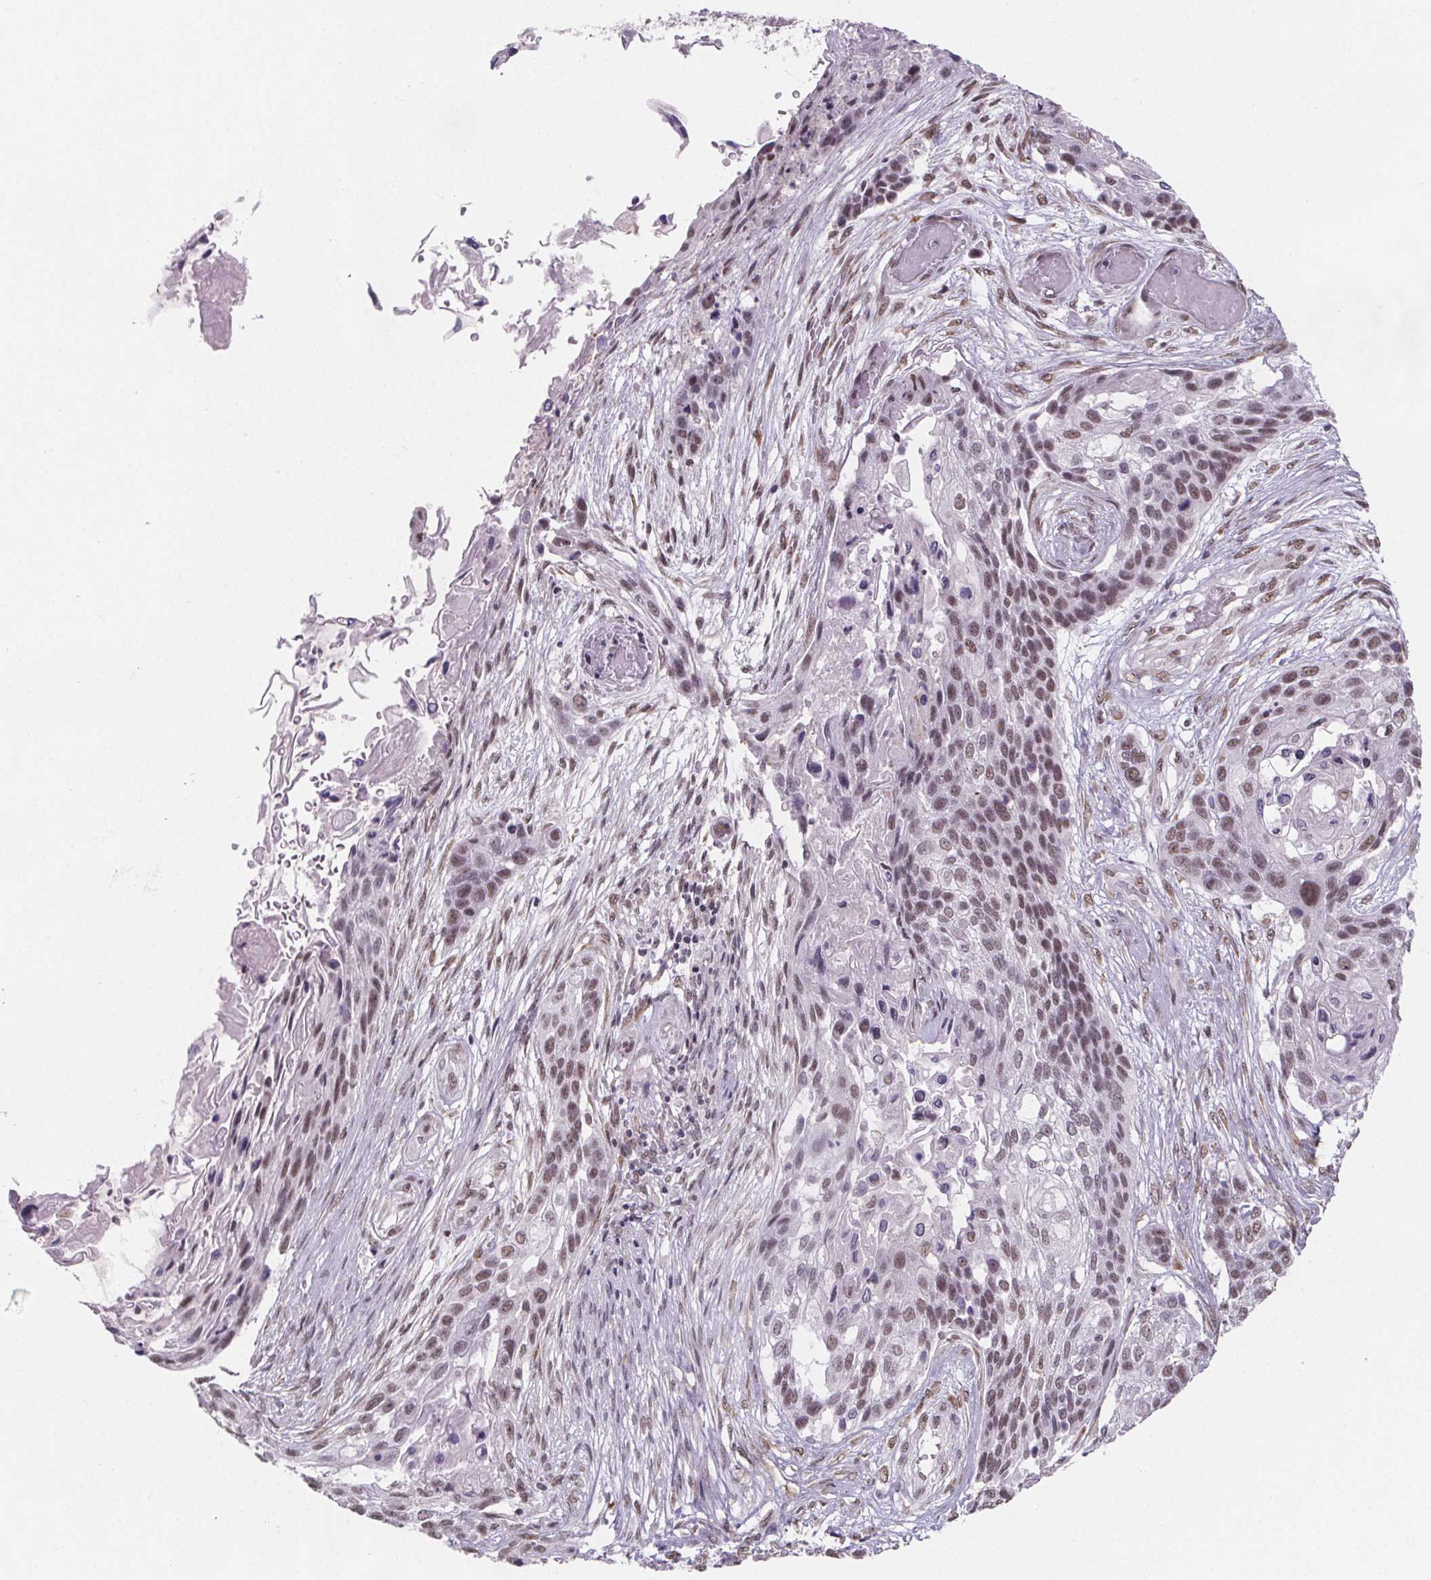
{"staining": {"intensity": "moderate", "quantity": ">75%", "location": "nuclear"}, "tissue": "lung cancer", "cell_type": "Tumor cells", "image_type": "cancer", "snomed": [{"axis": "morphology", "description": "Squamous cell carcinoma, NOS"}, {"axis": "topography", "description": "Lung"}], "caption": "Immunohistochemistry (IHC) (DAB) staining of human squamous cell carcinoma (lung) shows moderate nuclear protein staining in approximately >75% of tumor cells.", "gene": "ZNF572", "patient": {"sex": "male", "age": 69}}